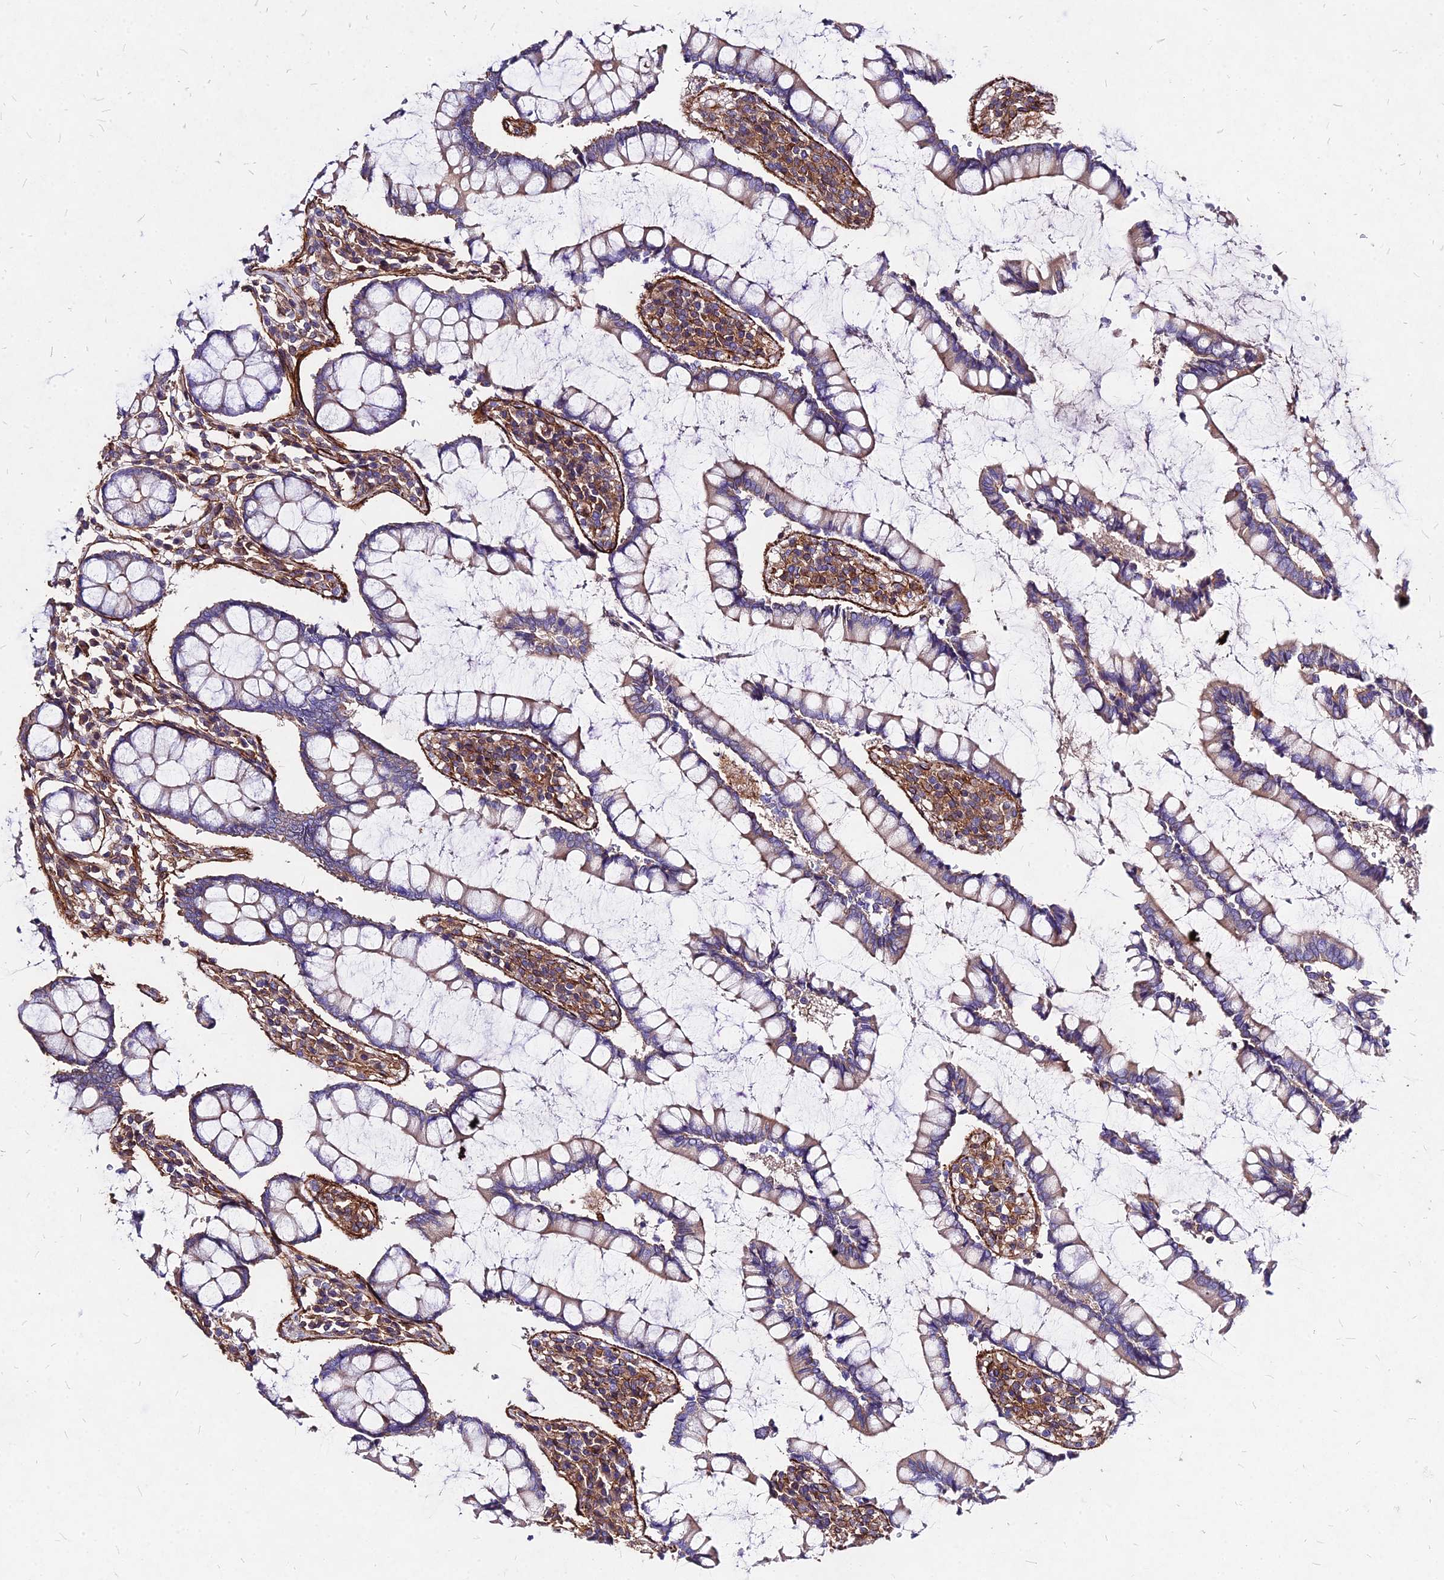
{"staining": {"intensity": "strong", "quantity": ">75%", "location": "cytoplasmic/membranous"}, "tissue": "colon", "cell_type": "Endothelial cells", "image_type": "normal", "snomed": [{"axis": "morphology", "description": "Normal tissue, NOS"}, {"axis": "topography", "description": "Colon"}], "caption": "IHC micrograph of benign colon stained for a protein (brown), which exhibits high levels of strong cytoplasmic/membranous staining in approximately >75% of endothelial cells.", "gene": "EFCC1", "patient": {"sex": "female", "age": 79}}